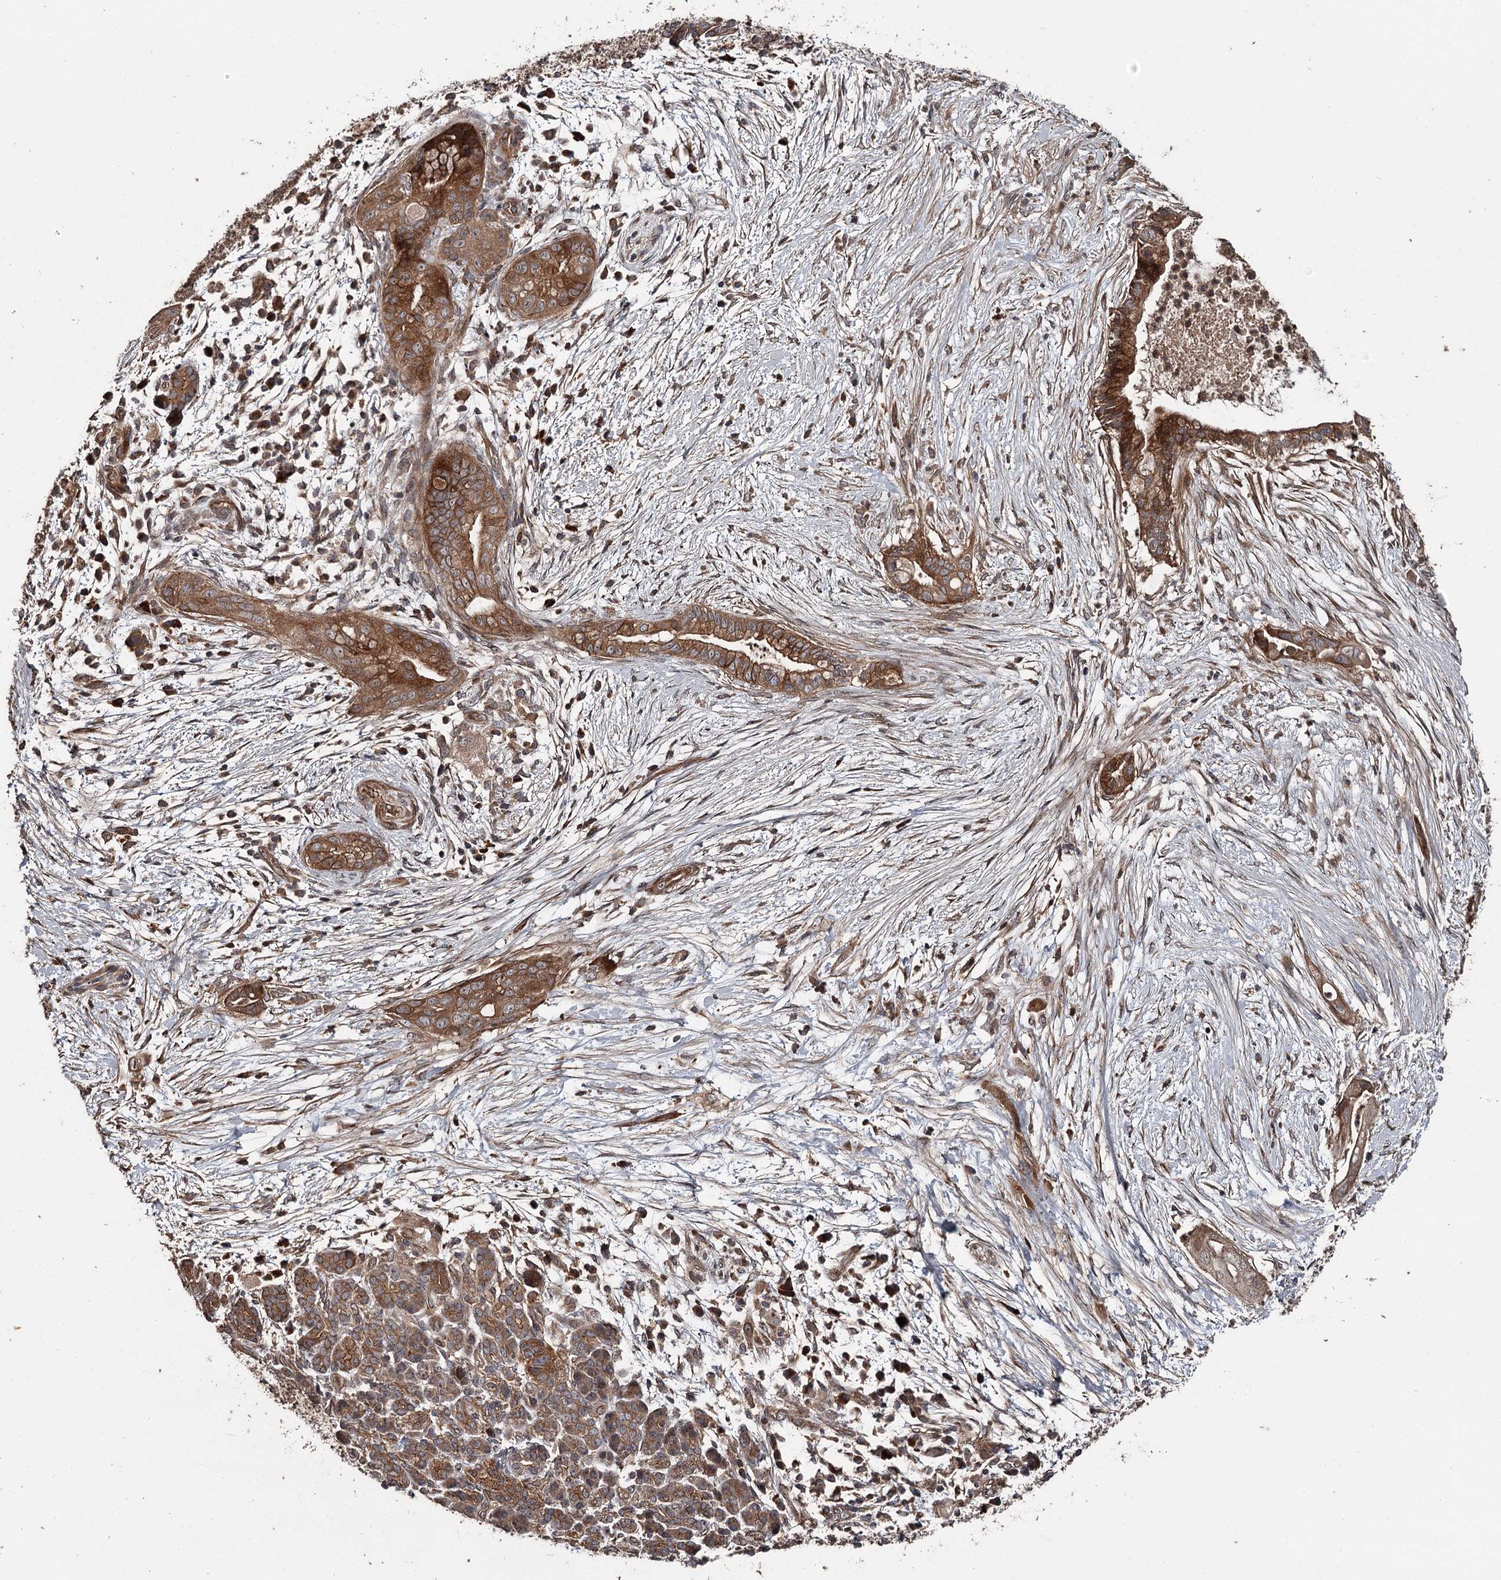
{"staining": {"intensity": "strong", "quantity": ">75%", "location": "cytoplasmic/membranous"}, "tissue": "pancreatic cancer", "cell_type": "Tumor cells", "image_type": "cancer", "snomed": [{"axis": "morphology", "description": "Adenocarcinoma, NOS"}, {"axis": "topography", "description": "Pancreas"}], "caption": "This is a photomicrograph of IHC staining of adenocarcinoma (pancreatic), which shows strong expression in the cytoplasmic/membranous of tumor cells.", "gene": "RAB21", "patient": {"sex": "male", "age": 59}}